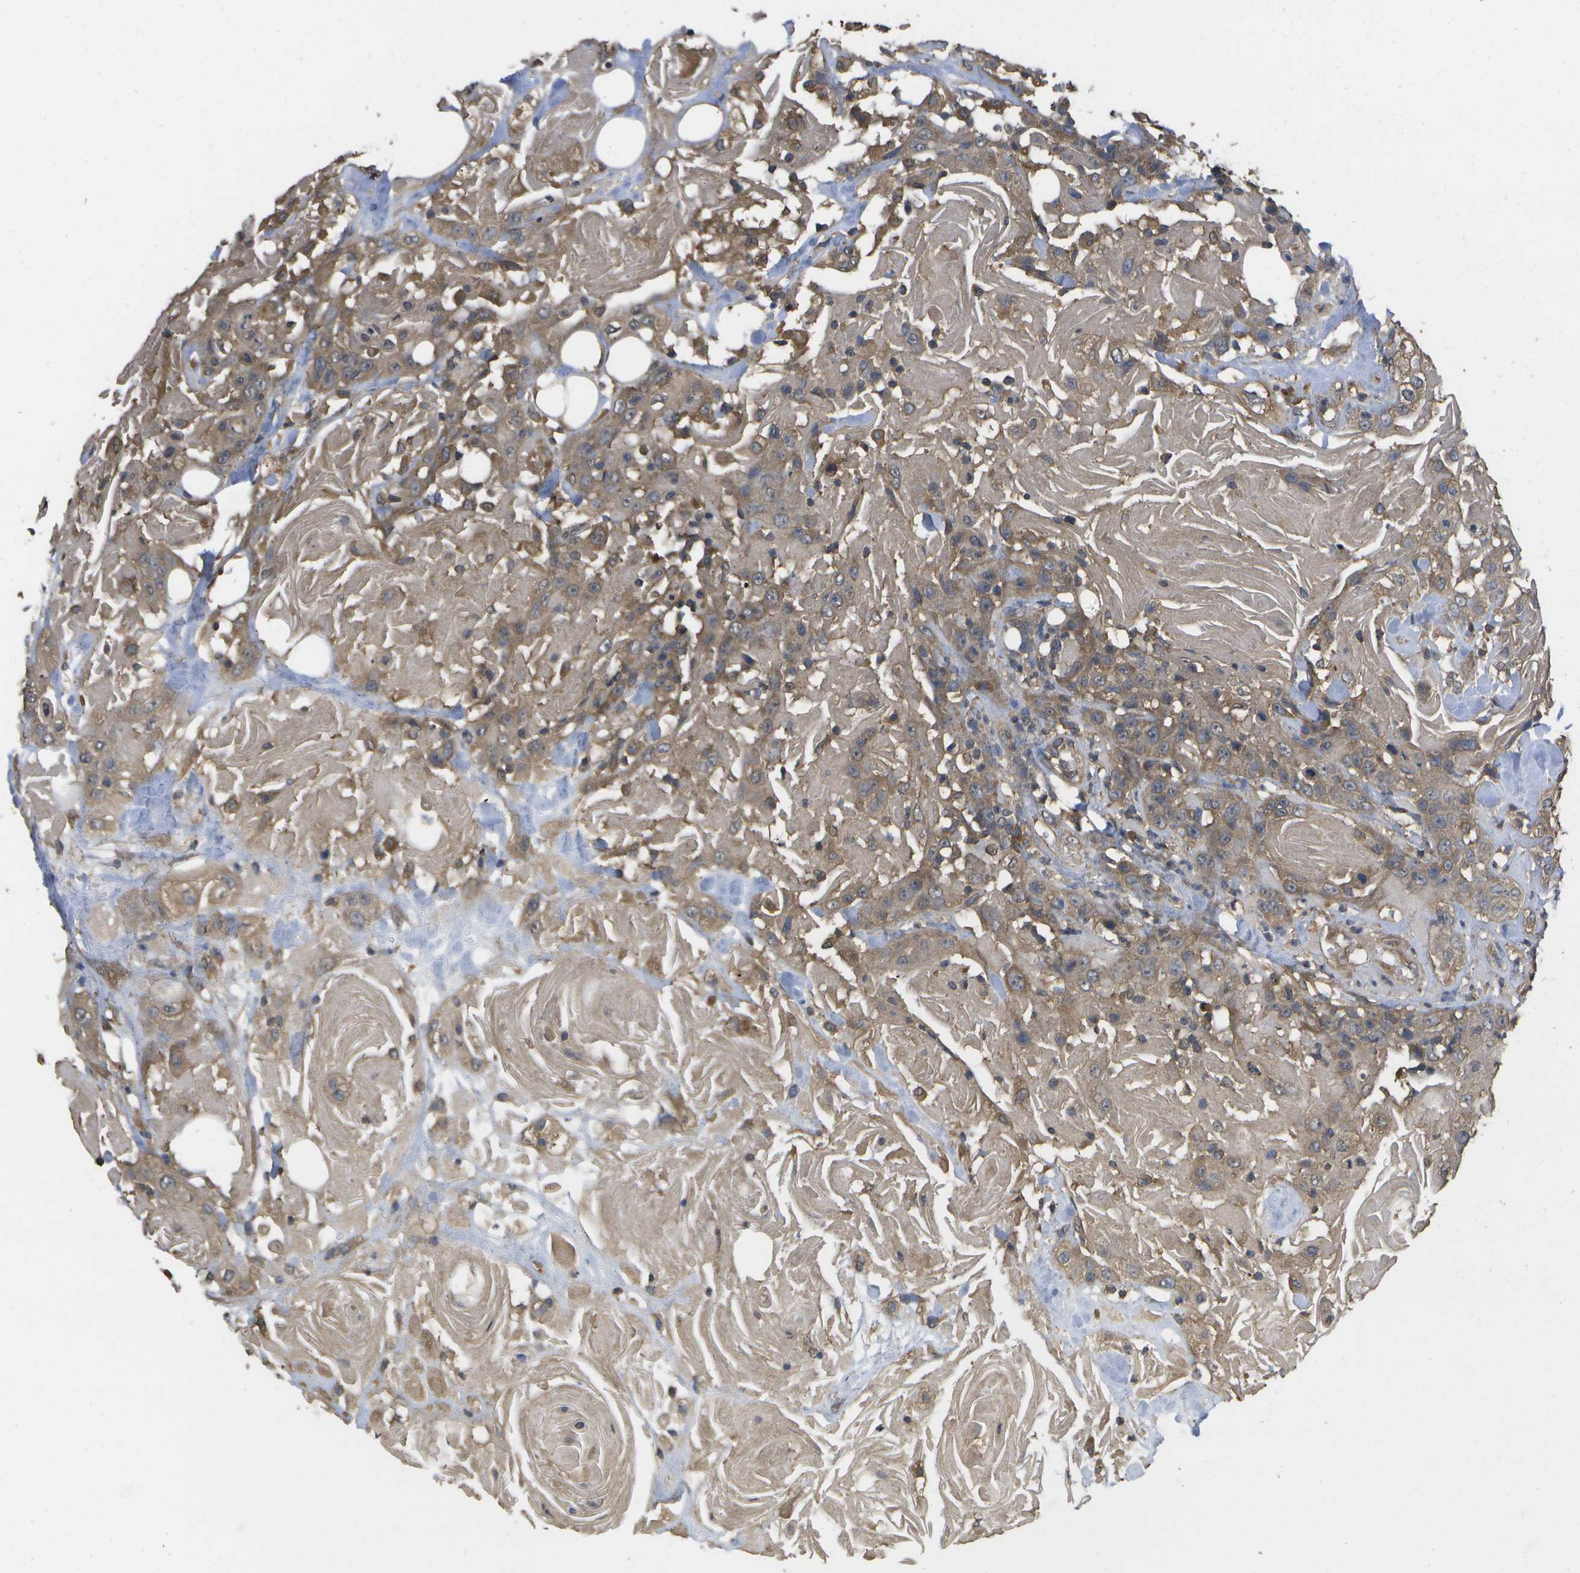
{"staining": {"intensity": "moderate", "quantity": ">75%", "location": "cytoplasmic/membranous"}, "tissue": "head and neck cancer", "cell_type": "Tumor cells", "image_type": "cancer", "snomed": [{"axis": "morphology", "description": "Squamous cell carcinoma, NOS"}, {"axis": "topography", "description": "Head-Neck"}], "caption": "A brown stain highlights moderate cytoplasmic/membranous staining of a protein in human squamous cell carcinoma (head and neck) tumor cells. Using DAB (brown) and hematoxylin (blue) stains, captured at high magnification using brightfield microscopy.", "gene": "SACS", "patient": {"sex": "female", "age": 84}}